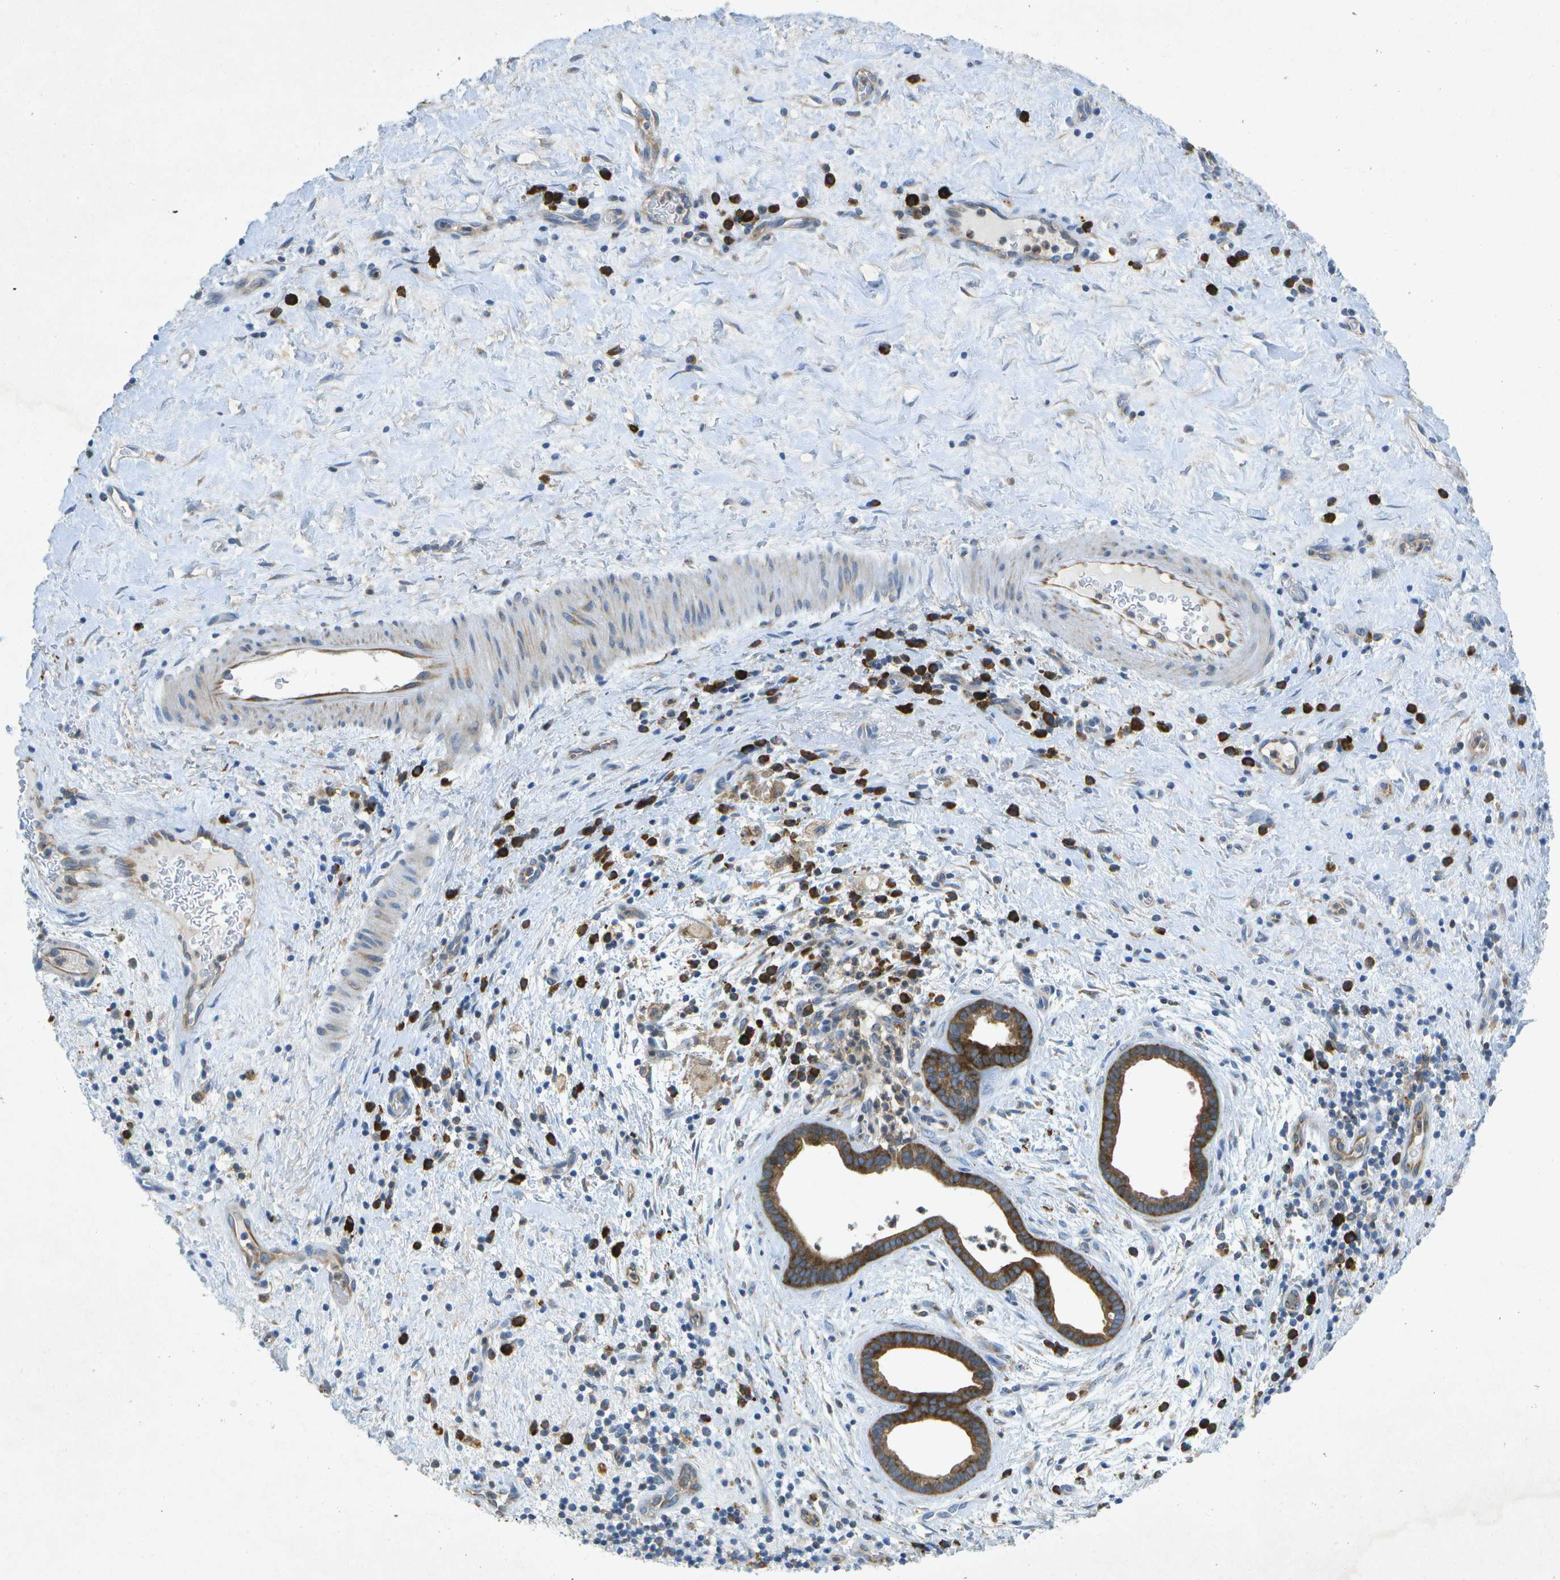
{"staining": {"intensity": "strong", "quantity": ">75%", "location": "cytoplasmic/membranous"}, "tissue": "liver cancer", "cell_type": "Tumor cells", "image_type": "cancer", "snomed": [{"axis": "morphology", "description": "Cholangiocarcinoma"}, {"axis": "topography", "description": "Liver"}], "caption": "Protein analysis of liver cancer (cholangiocarcinoma) tissue demonstrates strong cytoplasmic/membranous positivity in approximately >75% of tumor cells.", "gene": "WNK2", "patient": {"sex": "female", "age": 38}}